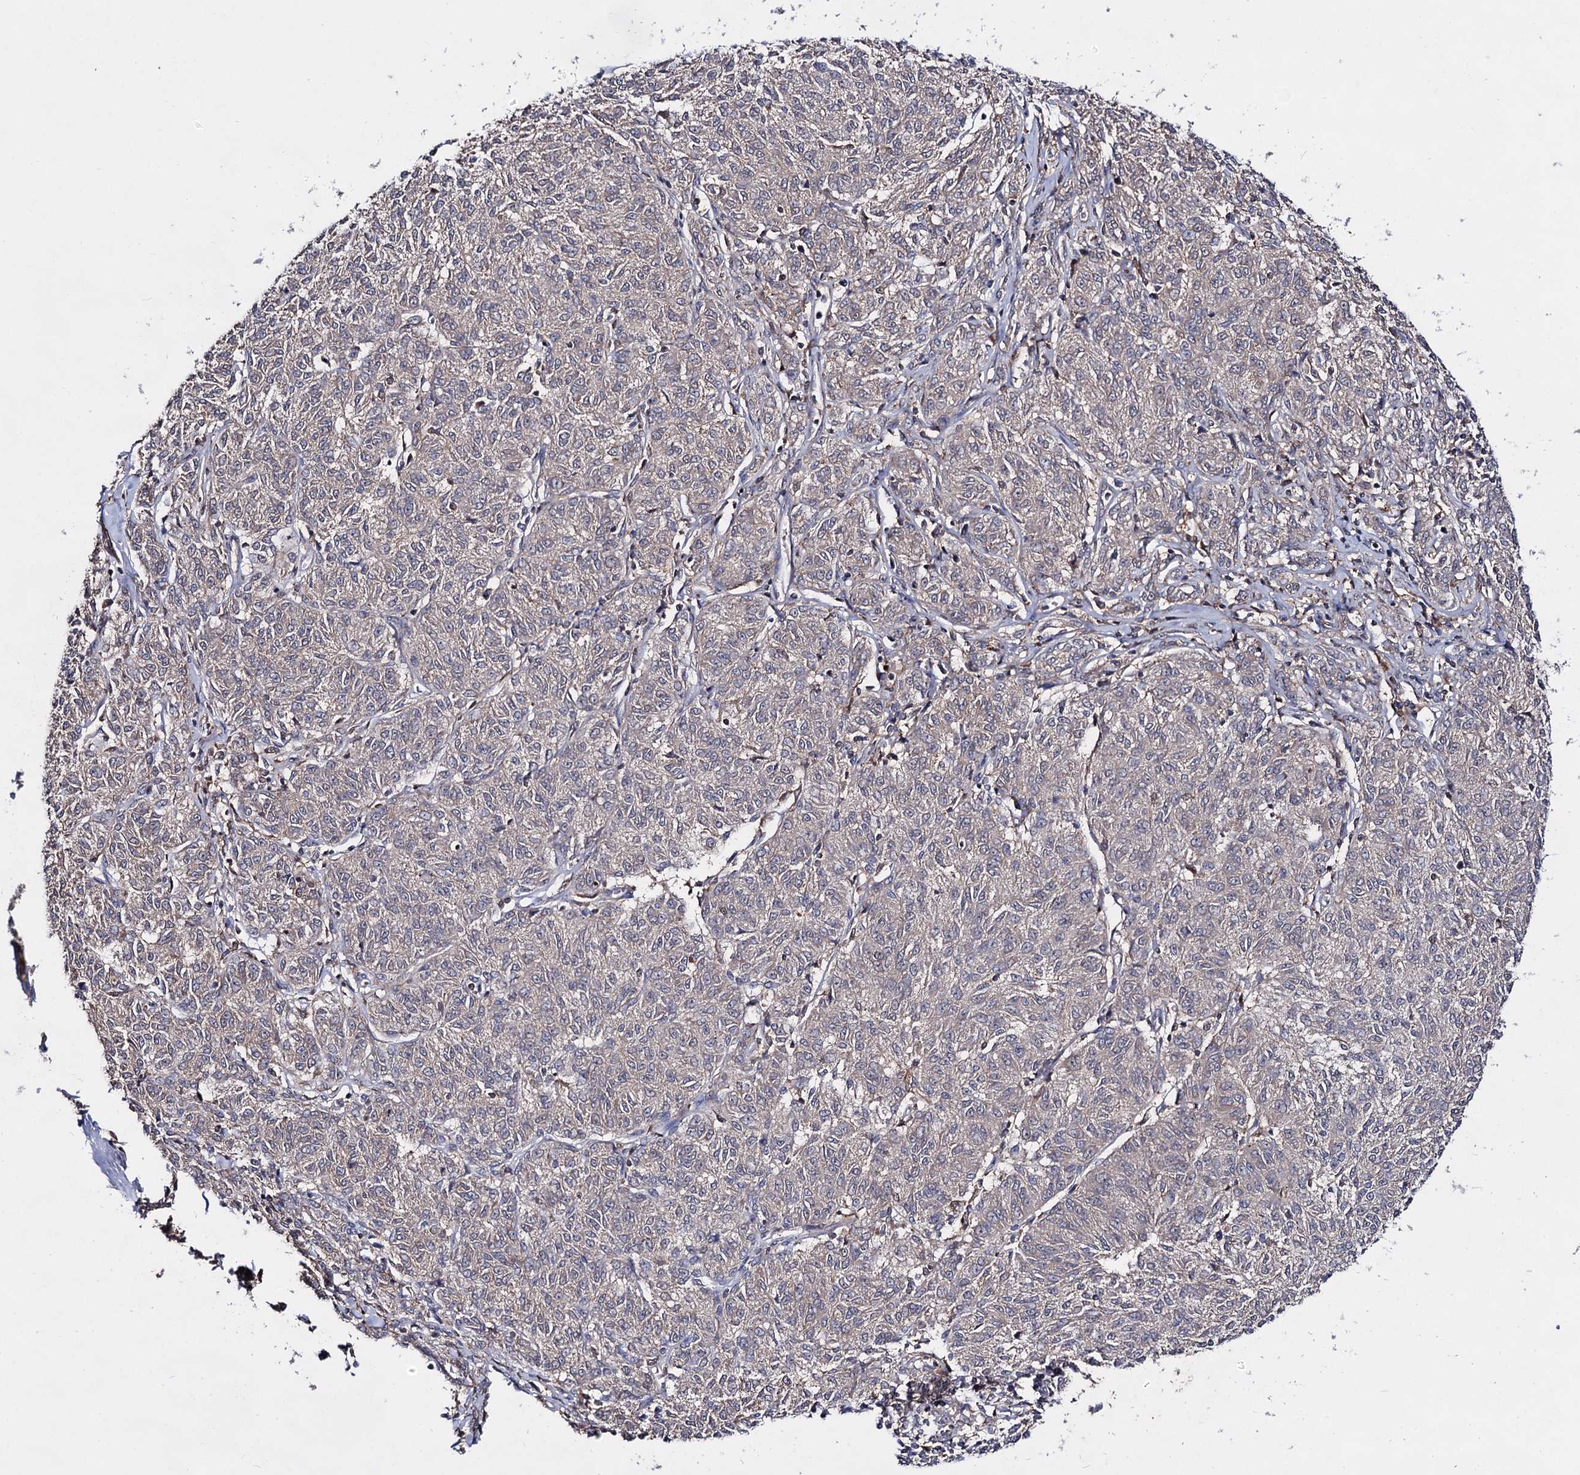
{"staining": {"intensity": "negative", "quantity": "none", "location": "none"}, "tissue": "melanoma", "cell_type": "Tumor cells", "image_type": "cancer", "snomed": [{"axis": "morphology", "description": "Malignant melanoma, NOS"}, {"axis": "topography", "description": "Skin"}], "caption": "The histopathology image shows no staining of tumor cells in melanoma.", "gene": "ACTR6", "patient": {"sex": "female", "age": 72}}